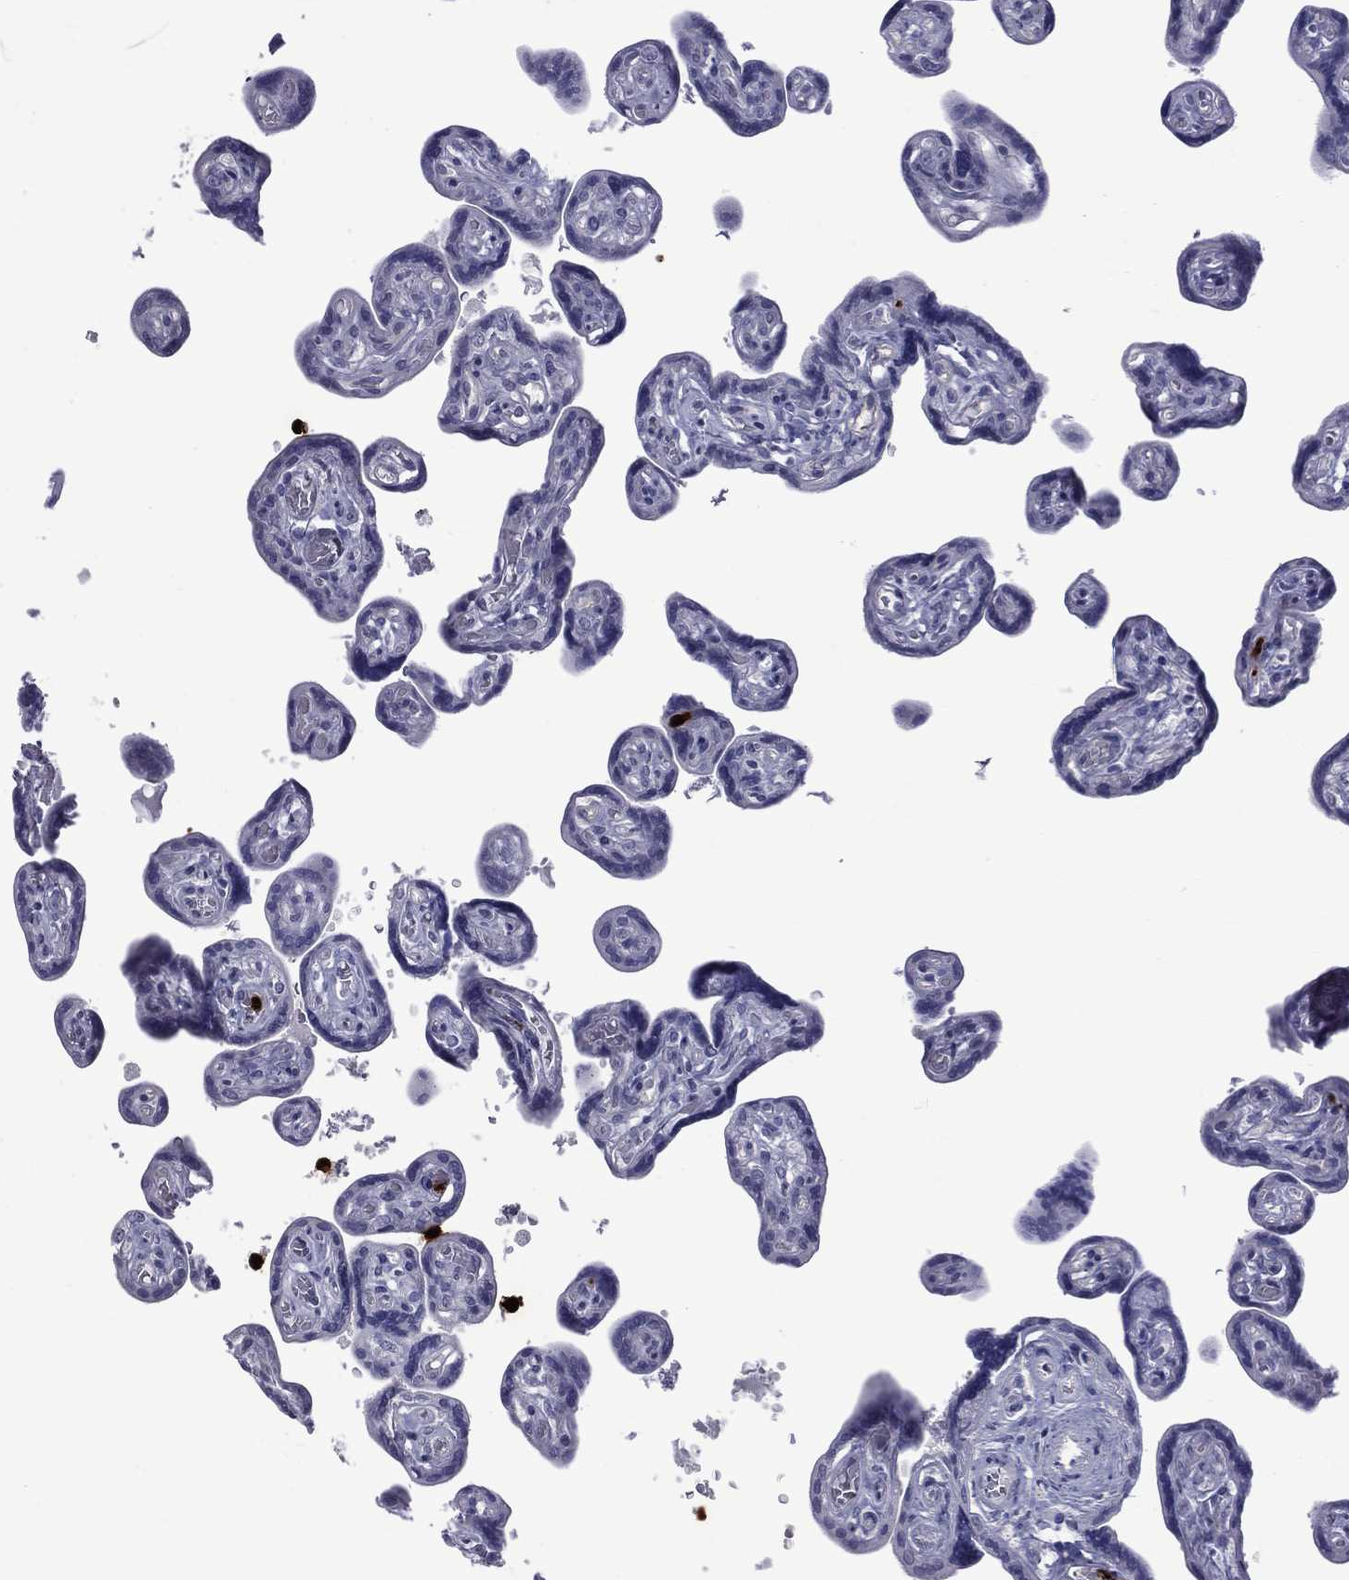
{"staining": {"intensity": "negative", "quantity": "none", "location": "none"}, "tissue": "placenta", "cell_type": "Decidual cells", "image_type": "normal", "snomed": [{"axis": "morphology", "description": "Normal tissue, NOS"}, {"axis": "topography", "description": "Placenta"}], "caption": "Protein analysis of benign placenta exhibits no significant expression in decidual cells. (DAB (3,3'-diaminobenzidine) immunohistochemistry (IHC) visualized using brightfield microscopy, high magnification).", "gene": "ELANE", "patient": {"sex": "female", "age": 32}}